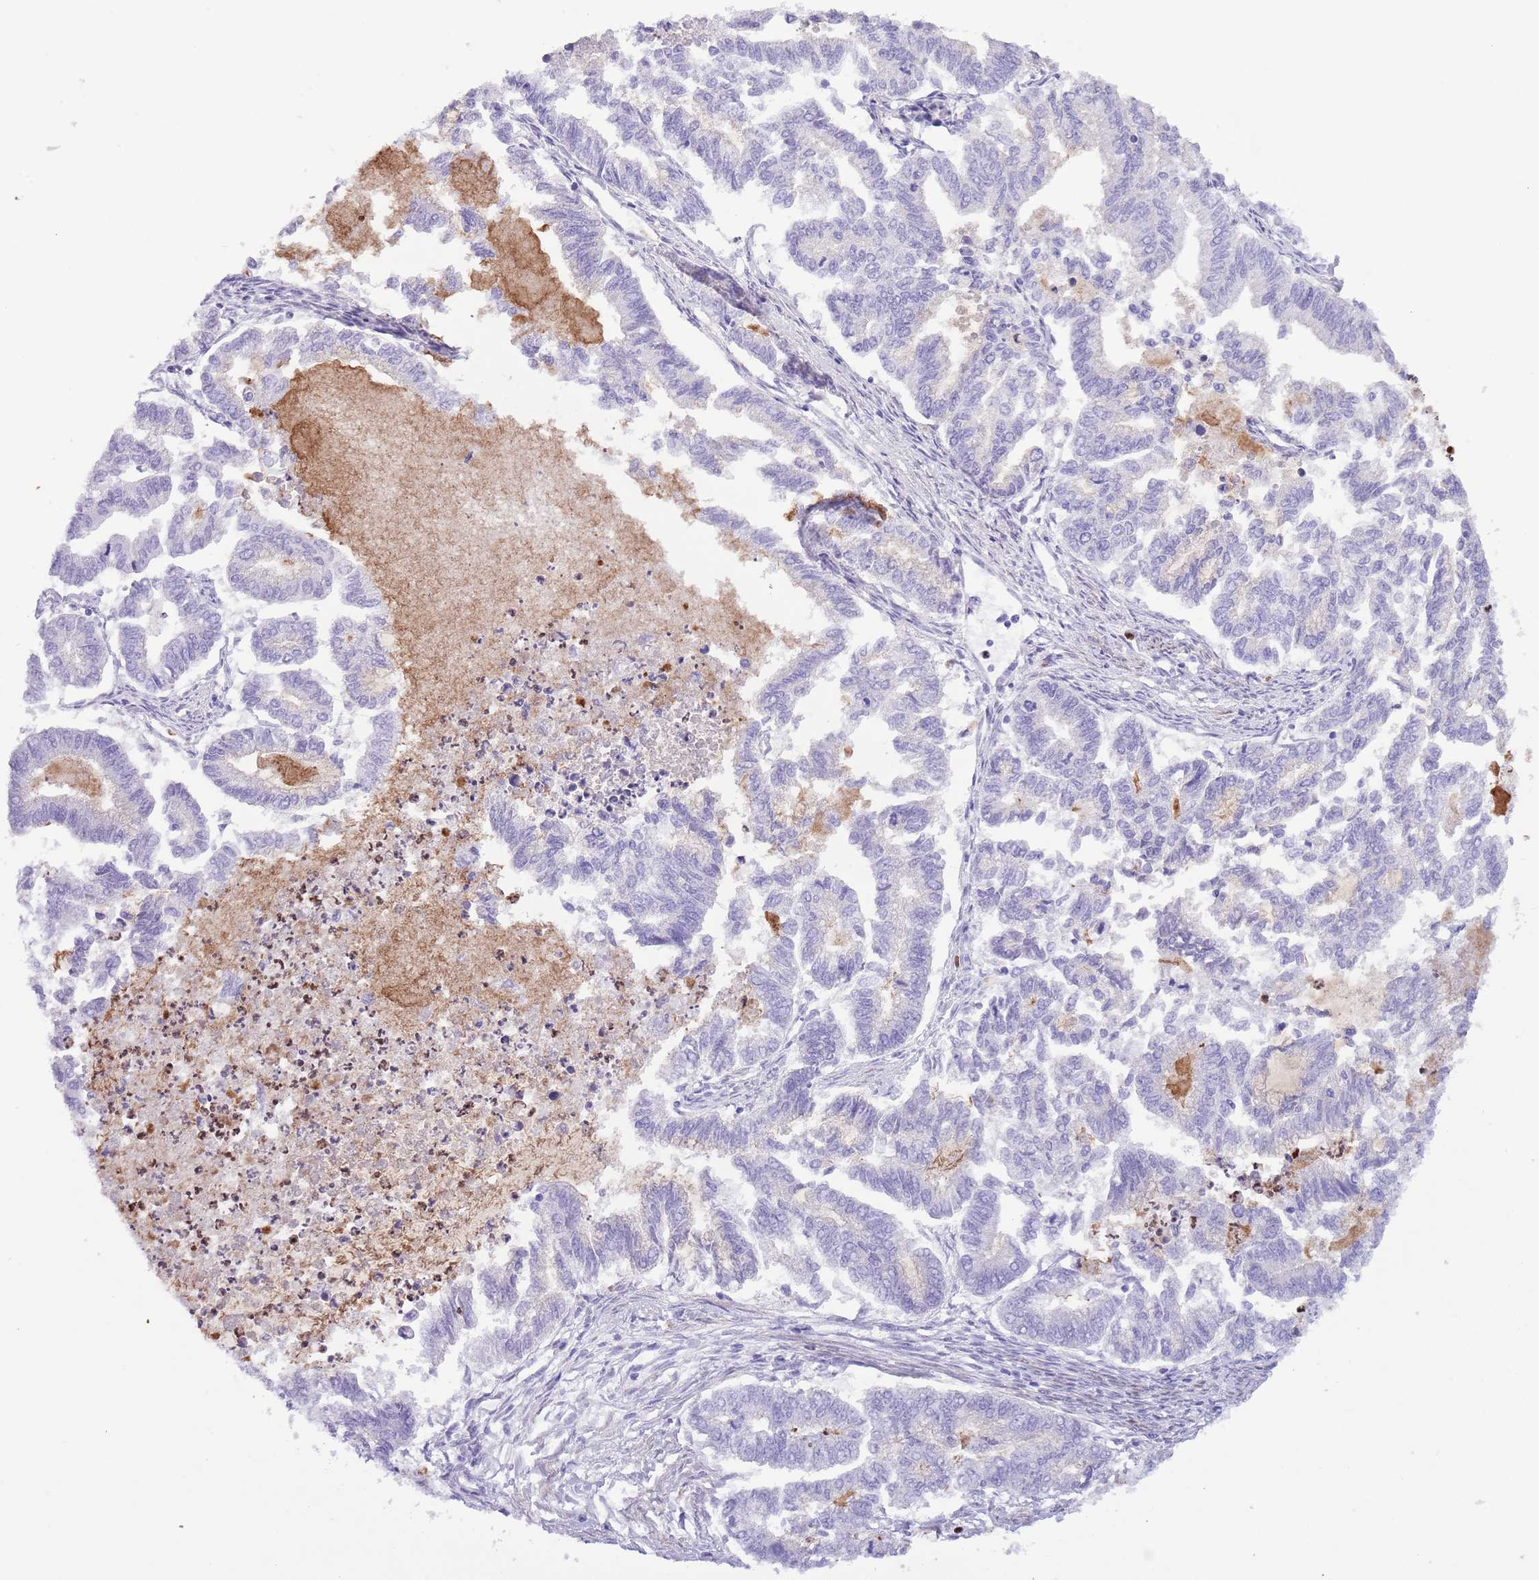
{"staining": {"intensity": "negative", "quantity": "none", "location": "none"}, "tissue": "endometrial cancer", "cell_type": "Tumor cells", "image_type": "cancer", "snomed": [{"axis": "morphology", "description": "Adenocarcinoma, NOS"}, {"axis": "topography", "description": "Endometrium"}], "caption": "A histopathology image of human endometrial cancer is negative for staining in tumor cells. Nuclei are stained in blue.", "gene": "OR6M1", "patient": {"sex": "female", "age": 79}}